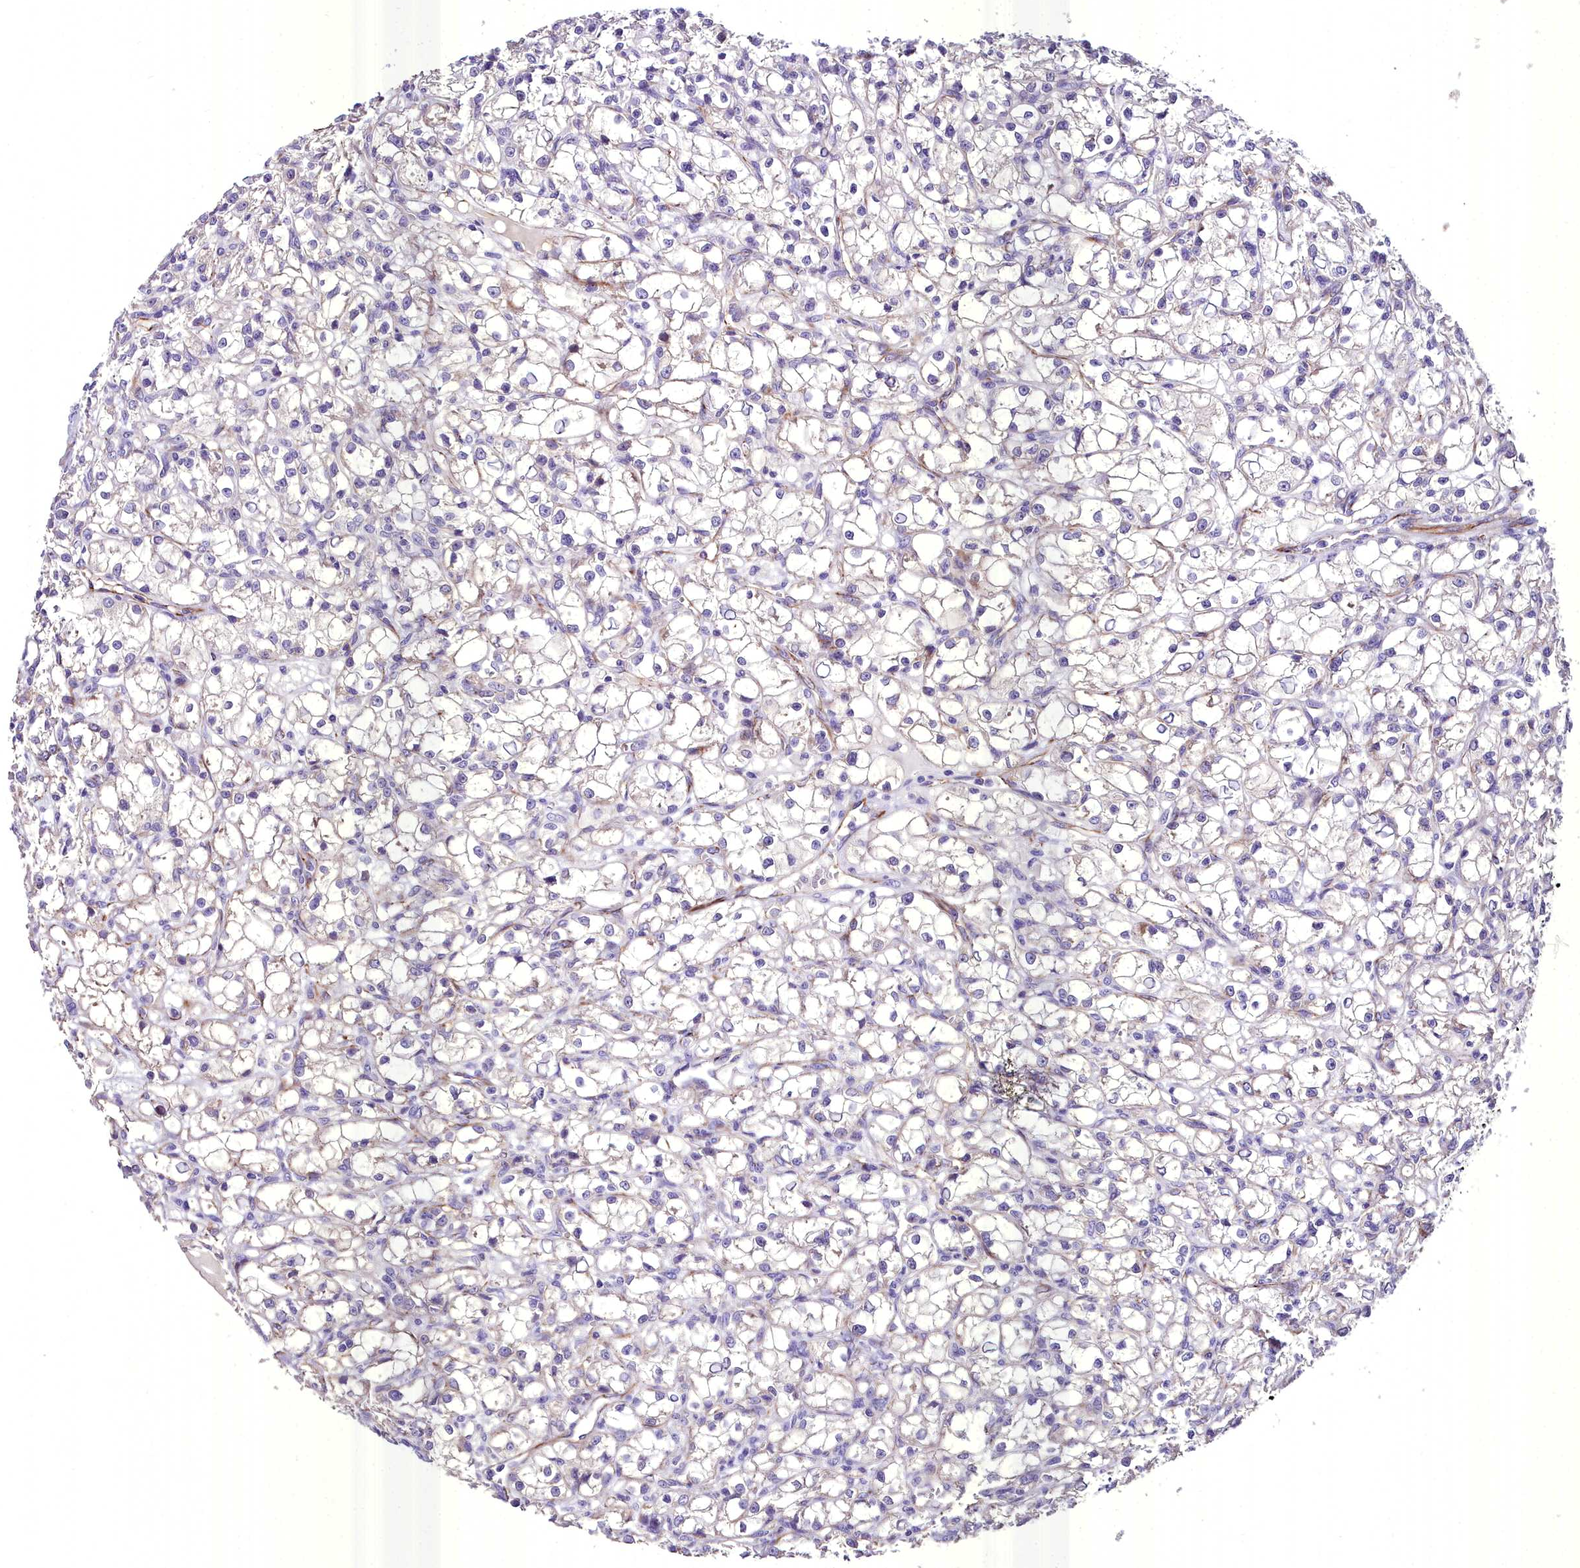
{"staining": {"intensity": "negative", "quantity": "none", "location": "none"}, "tissue": "renal cancer", "cell_type": "Tumor cells", "image_type": "cancer", "snomed": [{"axis": "morphology", "description": "Adenocarcinoma, NOS"}, {"axis": "topography", "description": "Kidney"}], "caption": "Immunohistochemistry of renal cancer (adenocarcinoma) displays no expression in tumor cells.", "gene": "MS4A18", "patient": {"sex": "female", "age": 59}}